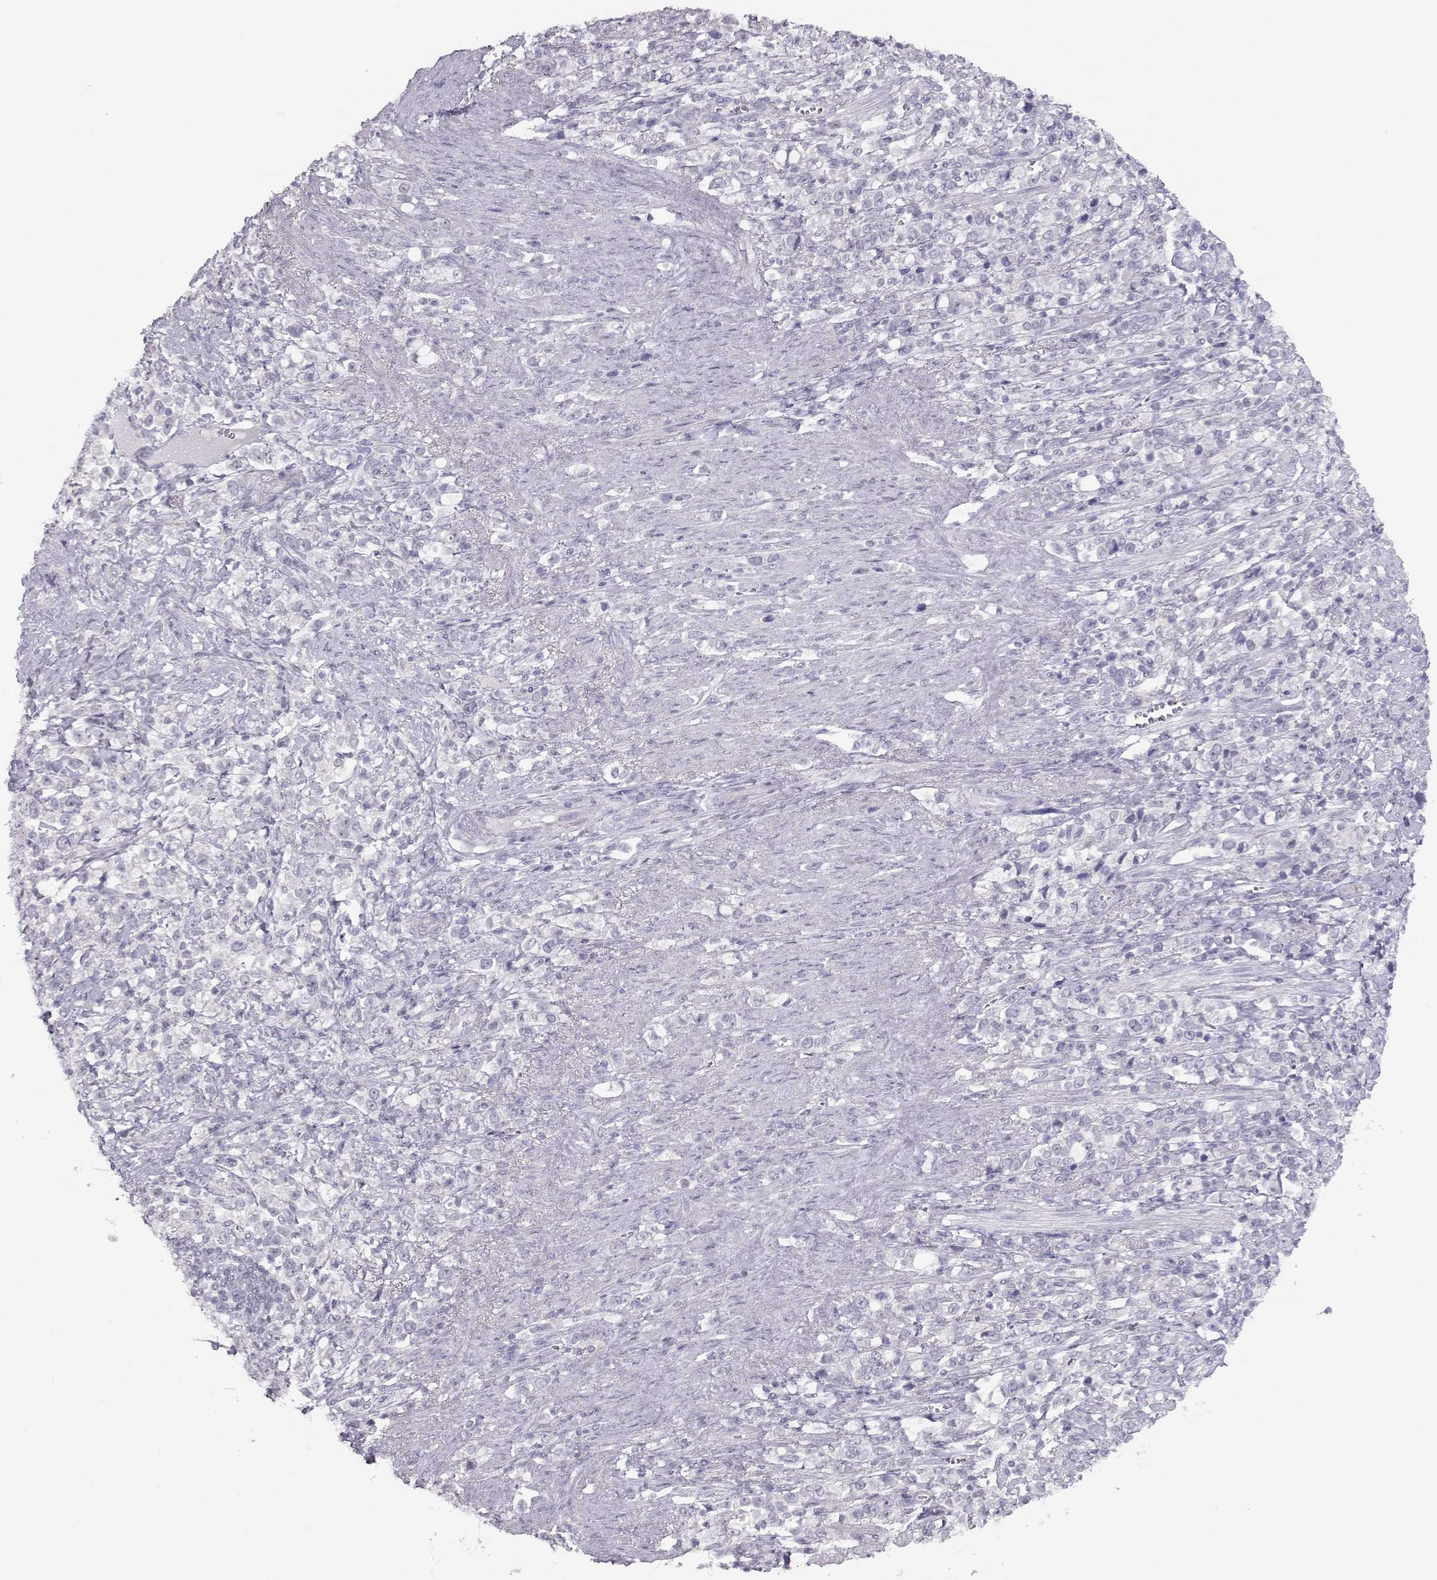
{"staining": {"intensity": "negative", "quantity": "none", "location": "none"}, "tissue": "stomach cancer", "cell_type": "Tumor cells", "image_type": "cancer", "snomed": [{"axis": "morphology", "description": "Adenocarcinoma, NOS"}, {"axis": "topography", "description": "Stomach"}], "caption": "Tumor cells show no significant protein positivity in stomach cancer. (Brightfield microscopy of DAB immunohistochemistry (IHC) at high magnification).", "gene": "IMPG1", "patient": {"sex": "male", "age": 63}}